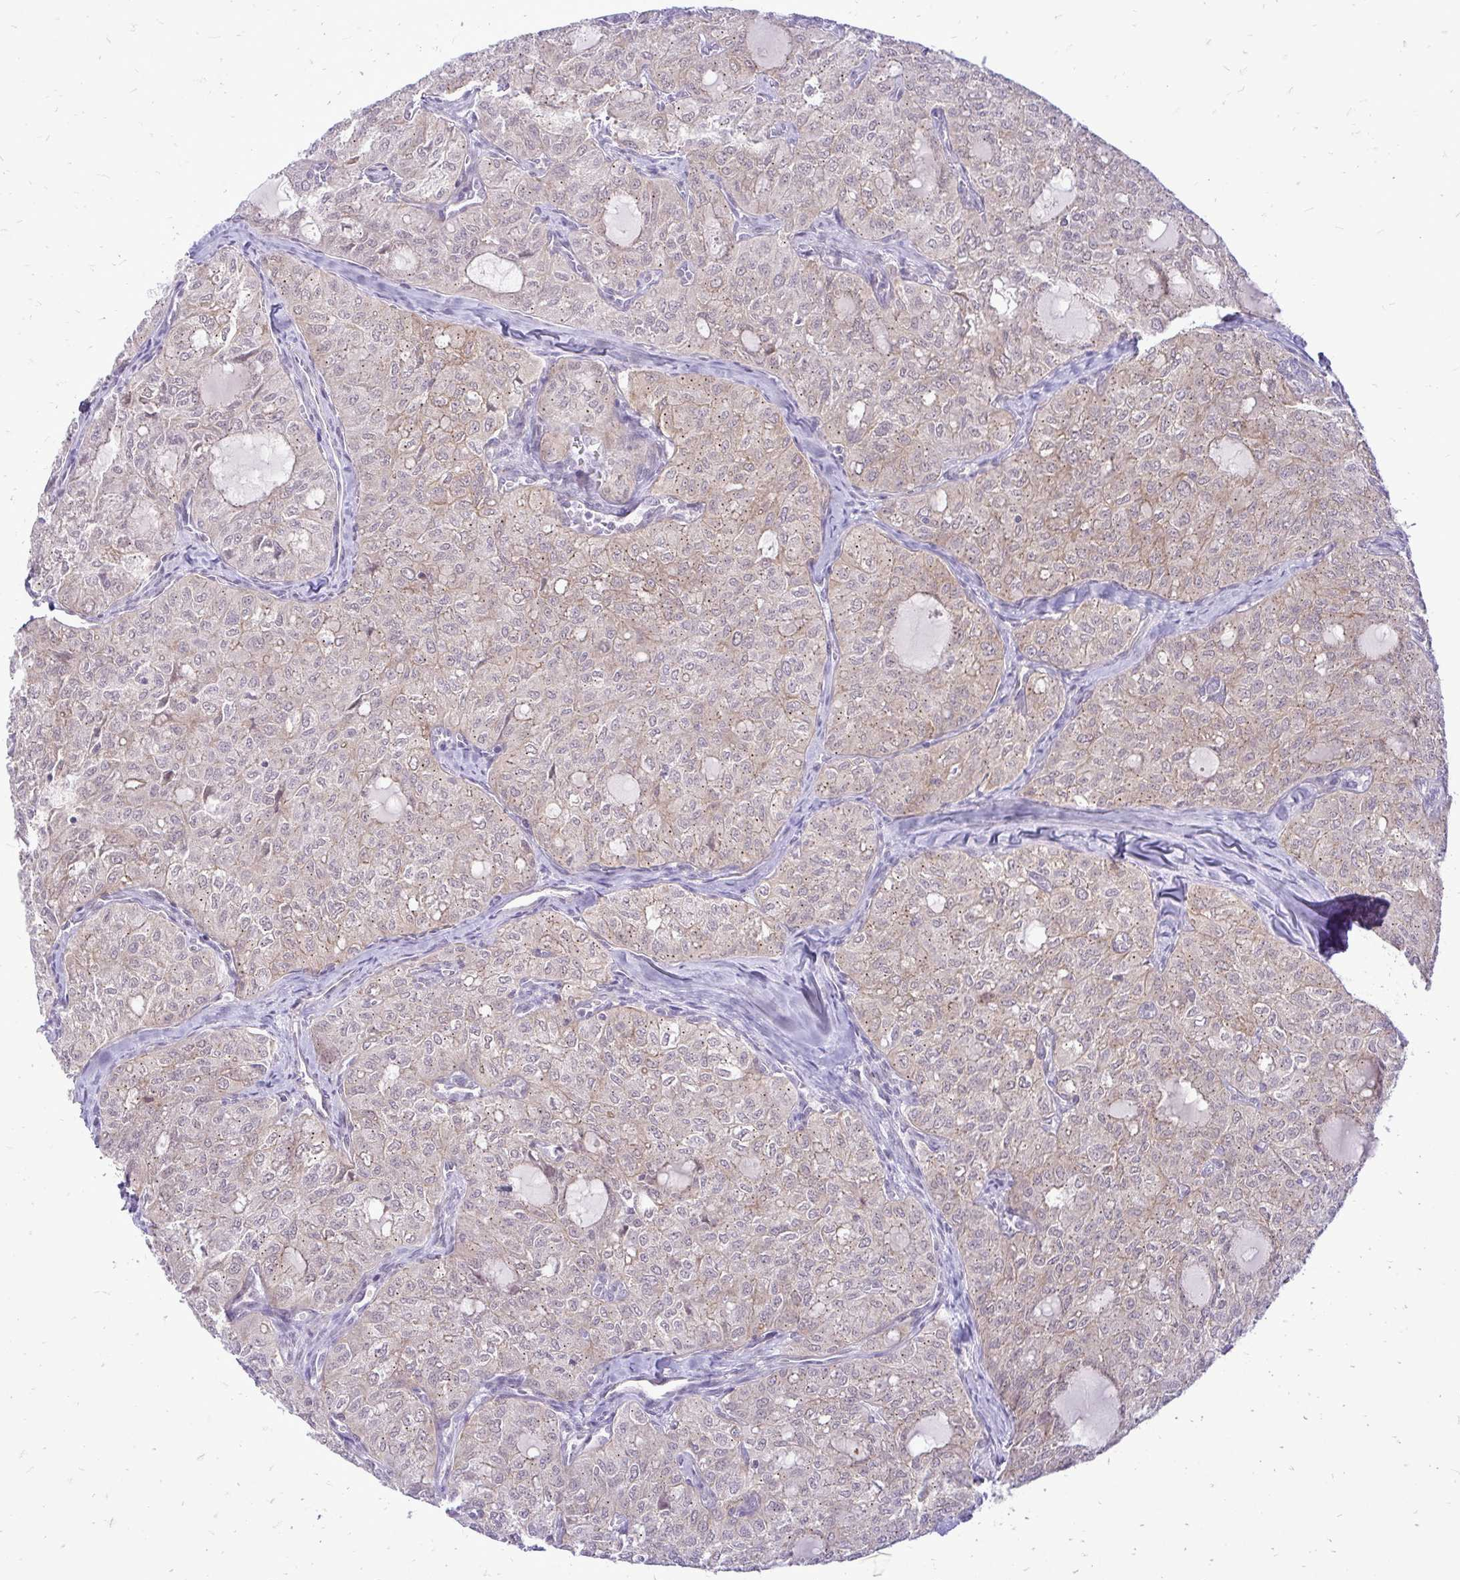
{"staining": {"intensity": "weak", "quantity": "<25%", "location": "cytoplasmic/membranous"}, "tissue": "thyroid cancer", "cell_type": "Tumor cells", "image_type": "cancer", "snomed": [{"axis": "morphology", "description": "Follicular adenoma carcinoma, NOS"}, {"axis": "topography", "description": "Thyroid gland"}], "caption": "The immunohistochemistry image has no significant expression in tumor cells of thyroid follicular adenoma carcinoma tissue.", "gene": "SPTBN2", "patient": {"sex": "male", "age": 75}}